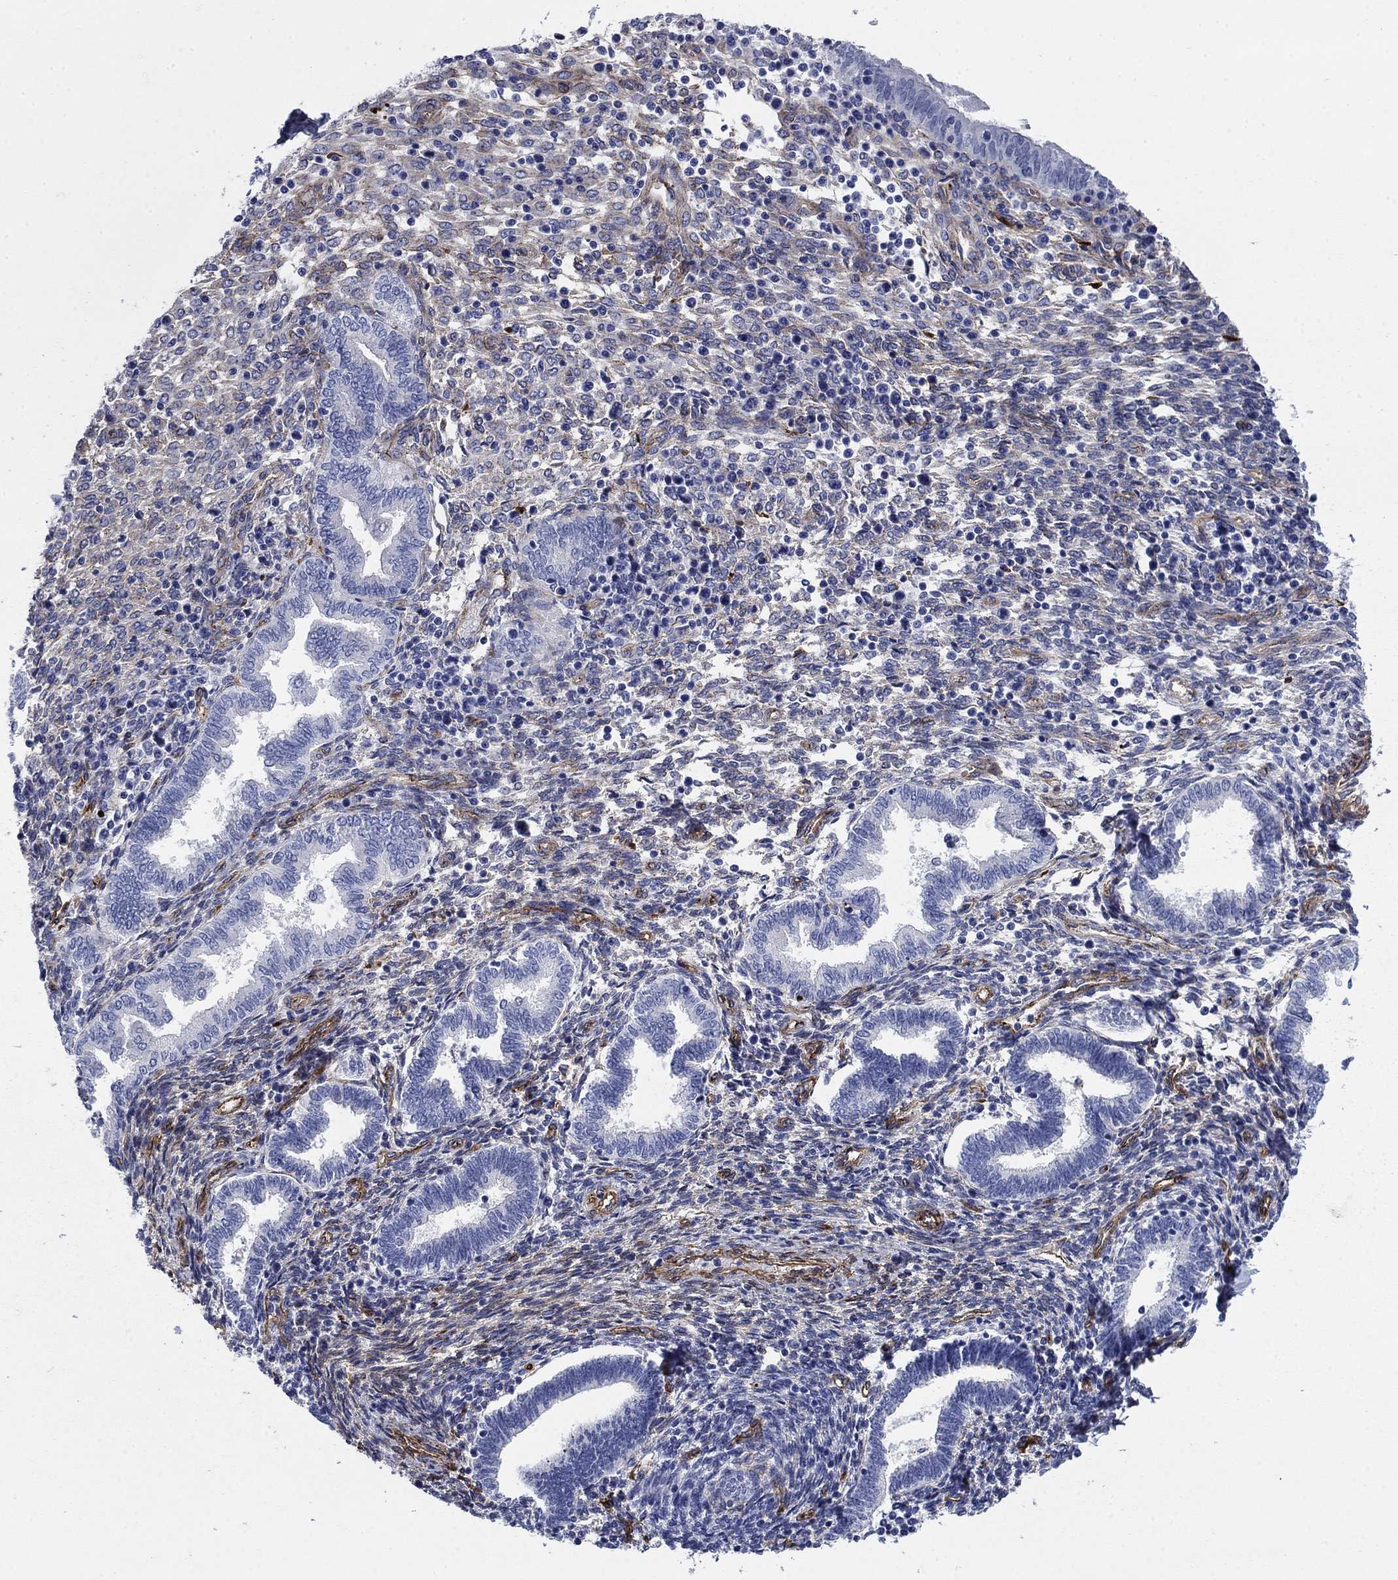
{"staining": {"intensity": "negative", "quantity": "none", "location": "none"}, "tissue": "endometrium", "cell_type": "Cells in endometrial stroma", "image_type": "normal", "snomed": [{"axis": "morphology", "description": "Normal tissue, NOS"}, {"axis": "topography", "description": "Endometrium"}], "caption": "This is a photomicrograph of immunohistochemistry (IHC) staining of benign endometrium, which shows no positivity in cells in endometrial stroma.", "gene": "VTN", "patient": {"sex": "female", "age": 42}}